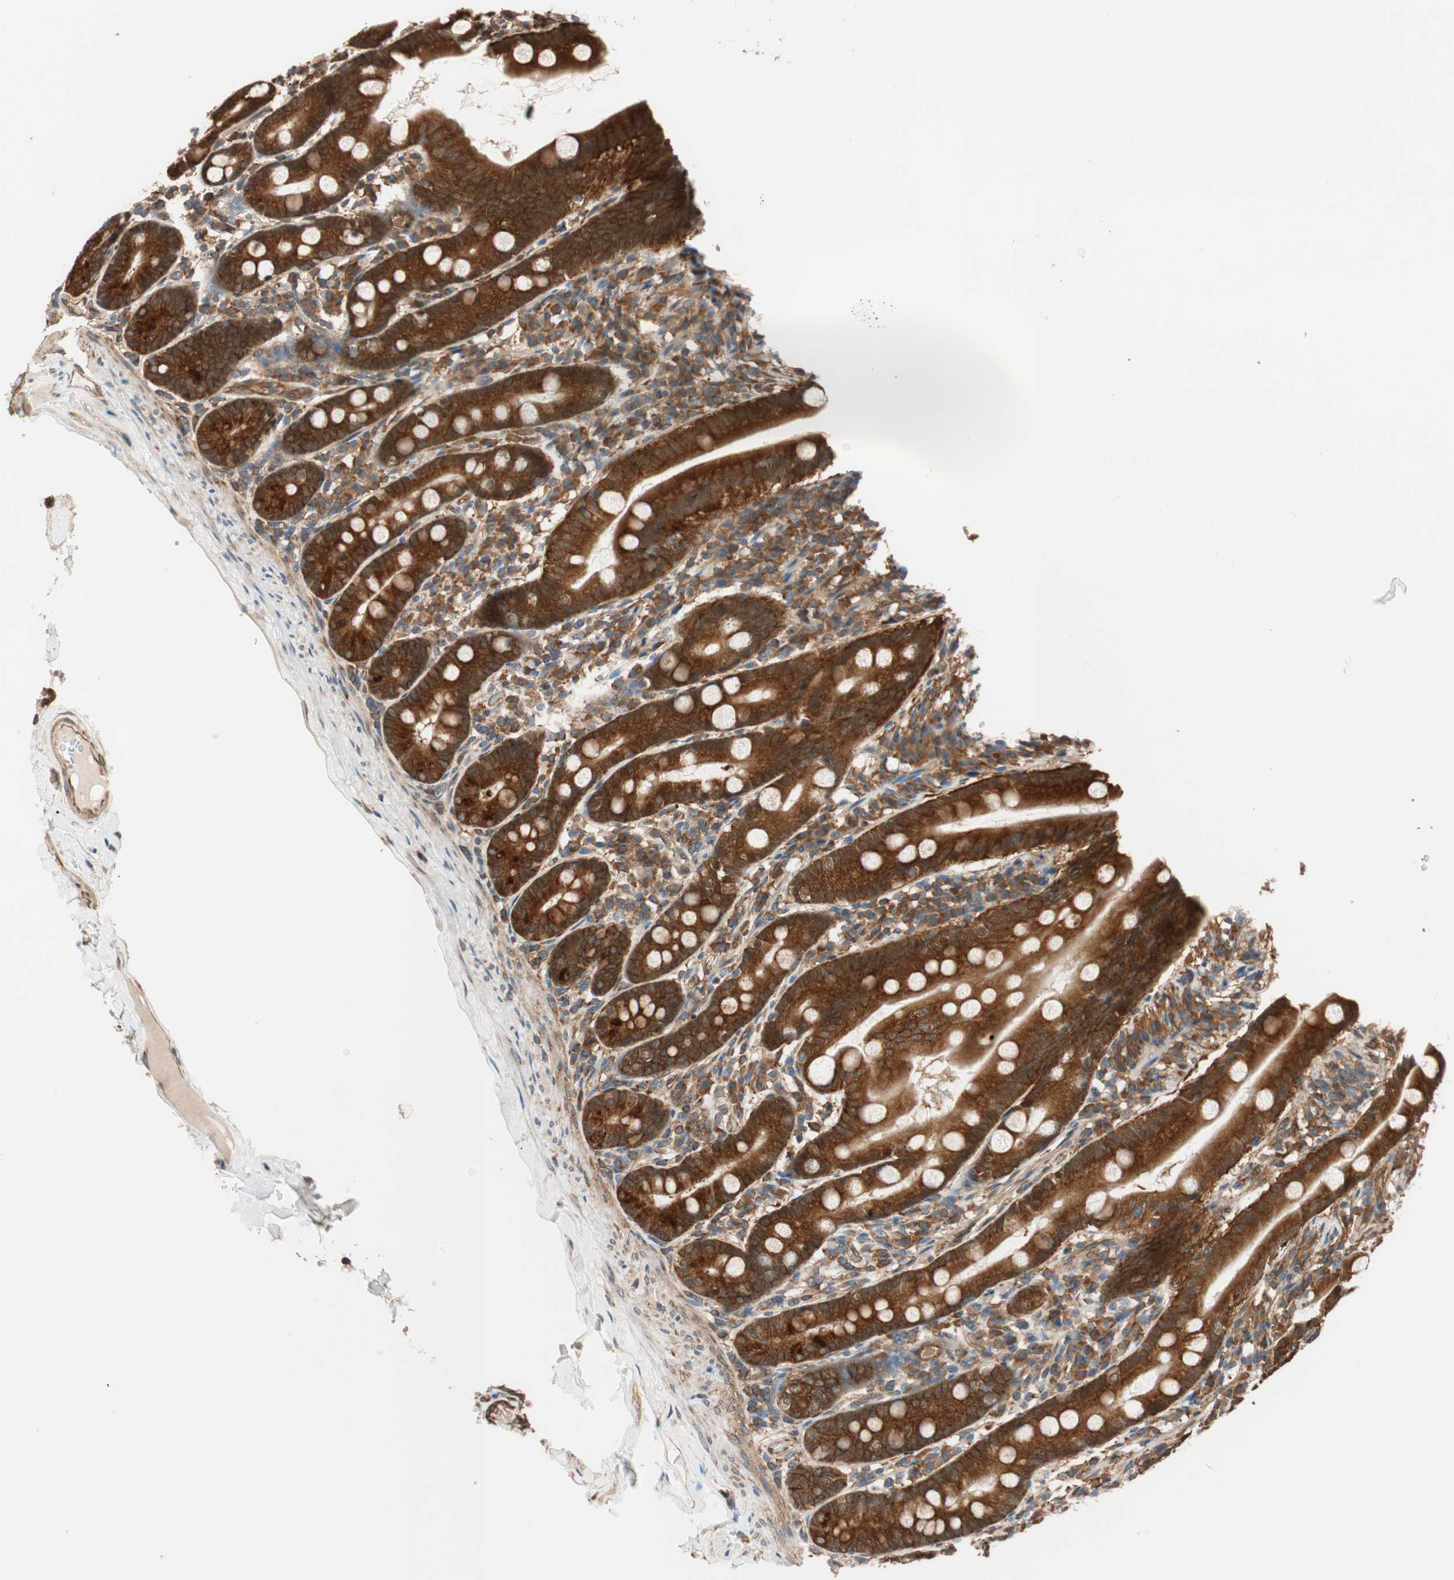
{"staining": {"intensity": "strong", "quantity": ">75%", "location": "cytoplasmic/membranous"}, "tissue": "duodenum", "cell_type": "Glandular cells", "image_type": "normal", "snomed": [{"axis": "morphology", "description": "Normal tissue, NOS"}, {"axis": "topography", "description": "Duodenum"}], "caption": "Immunohistochemistry (IHC) of benign duodenum demonstrates high levels of strong cytoplasmic/membranous positivity in approximately >75% of glandular cells. (brown staining indicates protein expression, while blue staining denotes nuclei).", "gene": "WASL", "patient": {"sex": "male", "age": 50}}